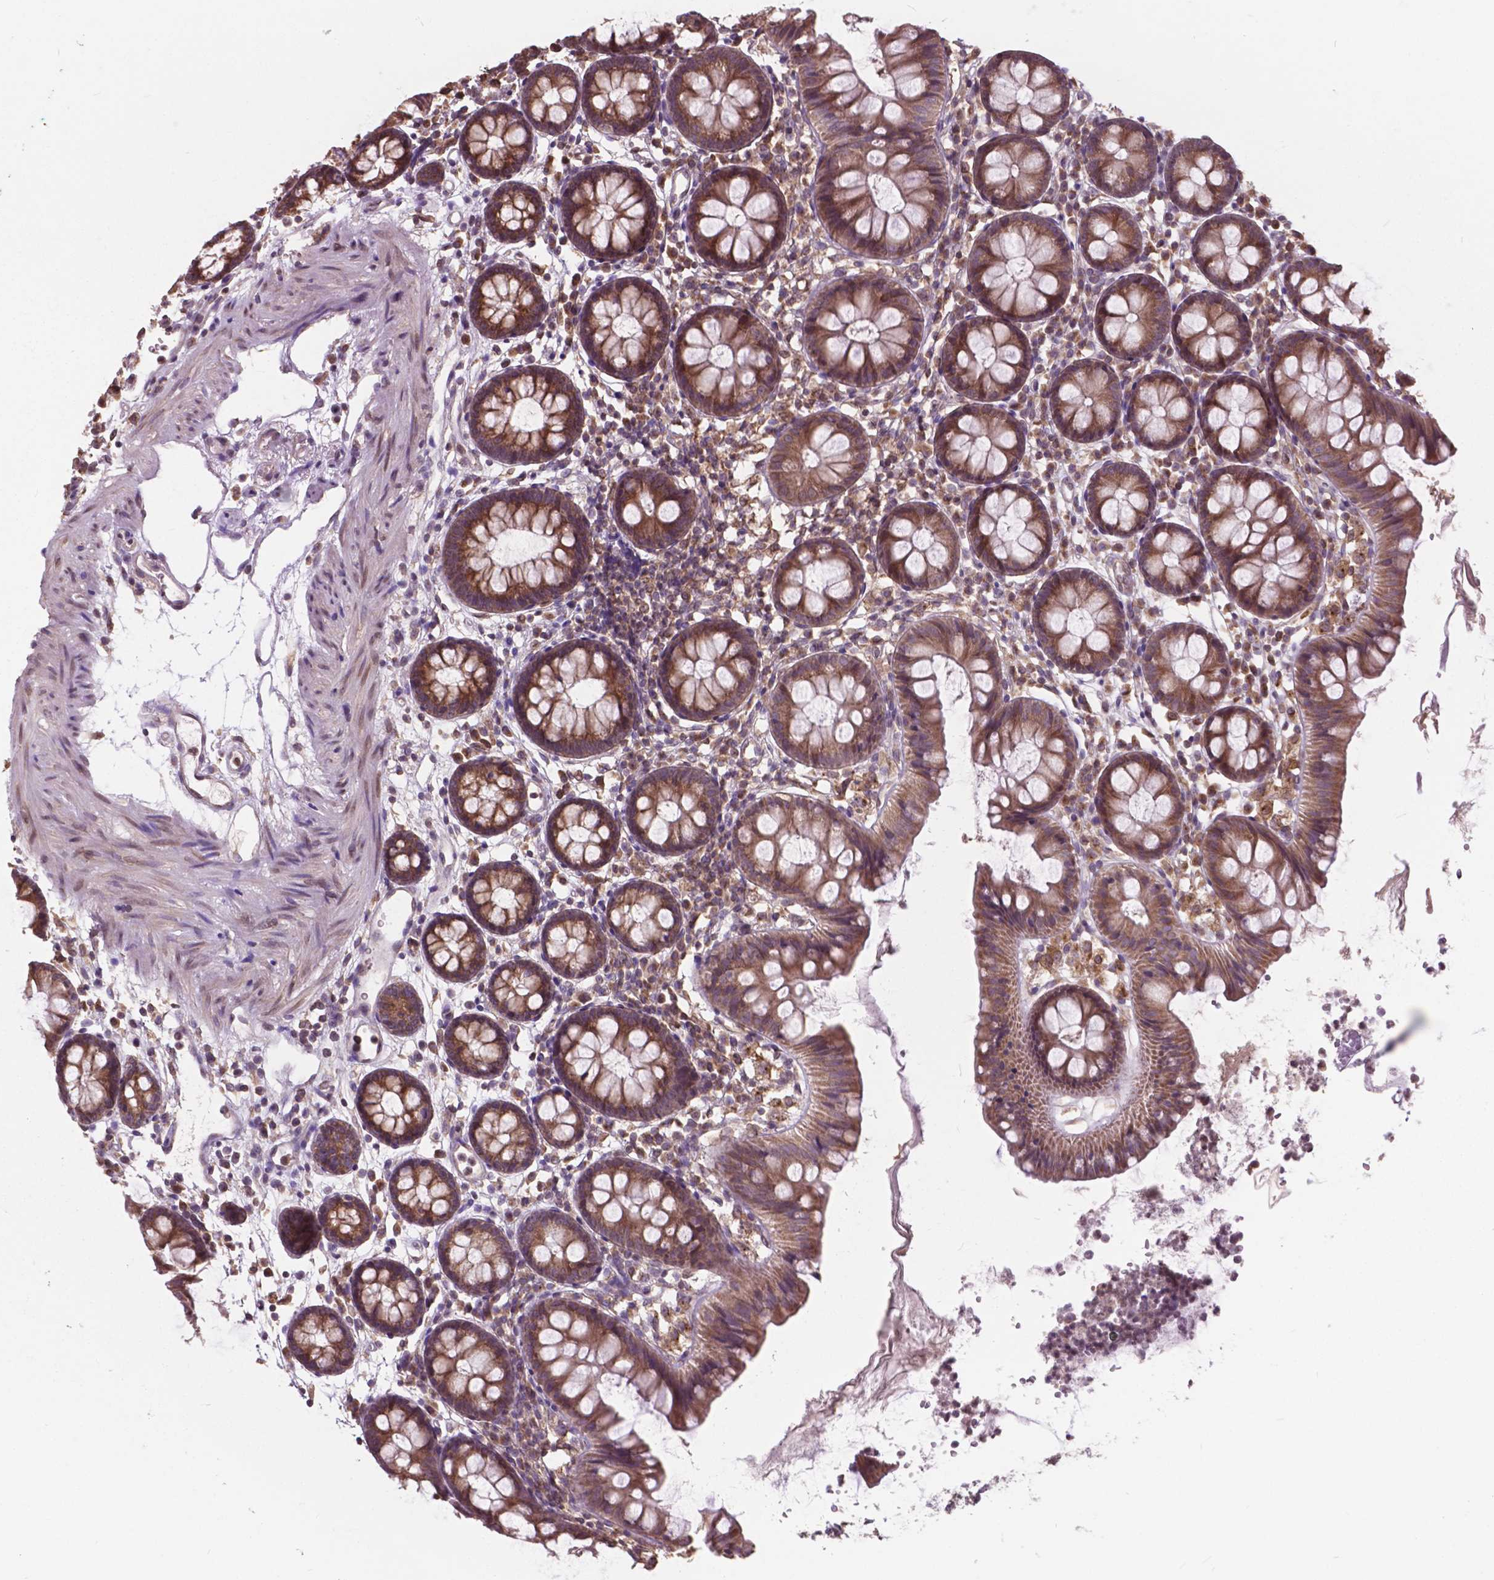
{"staining": {"intensity": "weak", "quantity": "25%-75%", "location": "cytoplasmic/membranous"}, "tissue": "colon", "cell_type": "Endothelial cells", "image_type": "normal", "snomed": [{"axis": "morphology", "description": "Normal tissue, NOS"}, {"axis": "topography", "description": "Colon"}], "caption": "An IHC photomicrograph of normal tissue is shown. Protein staining in brown shows weak cytoplasmic/membranous positivity in colon within endothelial cells. The protein of interest is stained brown, and the nuclei are stained in blue (DAB IHC with brightfield microscopy, high magnification).", "gene": "MRPL33", "patient": {"sex": "female", "age": 84}}